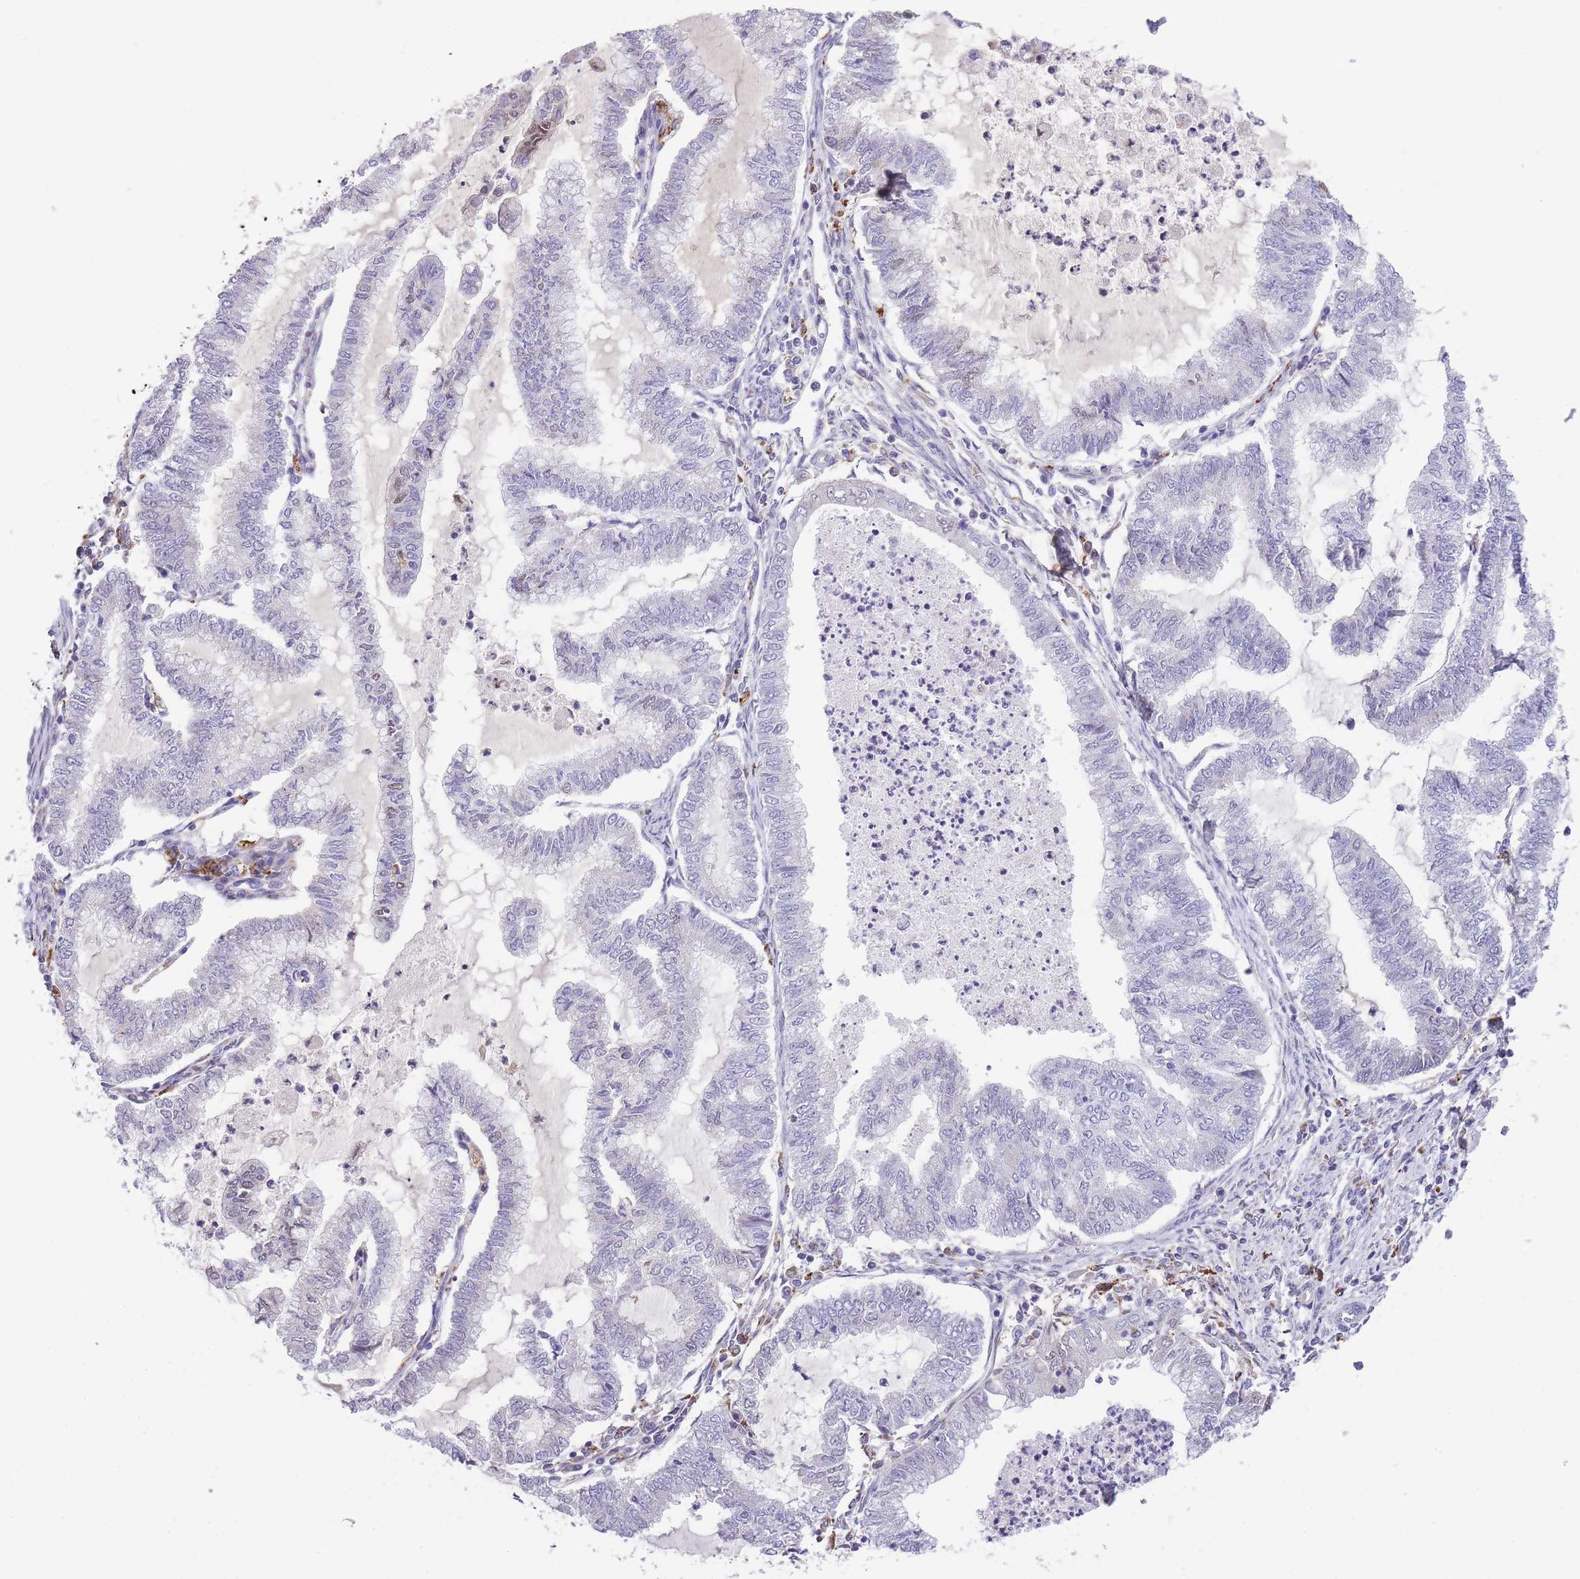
{"staining": {"intensity": "weak", "quantity": "<25%", "location": "cytoplasmic/membranous,nuclear"}, "tissue": "endometrial cancer", "cell_type": "Tumor cells", "image_type": "cancer", "snomed": [{"axis": "morphology", "description": "Adenocarcinoma, NOS"}, {"axis": "topography", "description": "Endometrium"}], "caption": "The IHC histopathology image has no significant positivity in tumor cells of endometrial cancer (adenocarcinoma) tissue.", "gene": "GNAT1", "patient": {"sex": "female", "age": 79}}